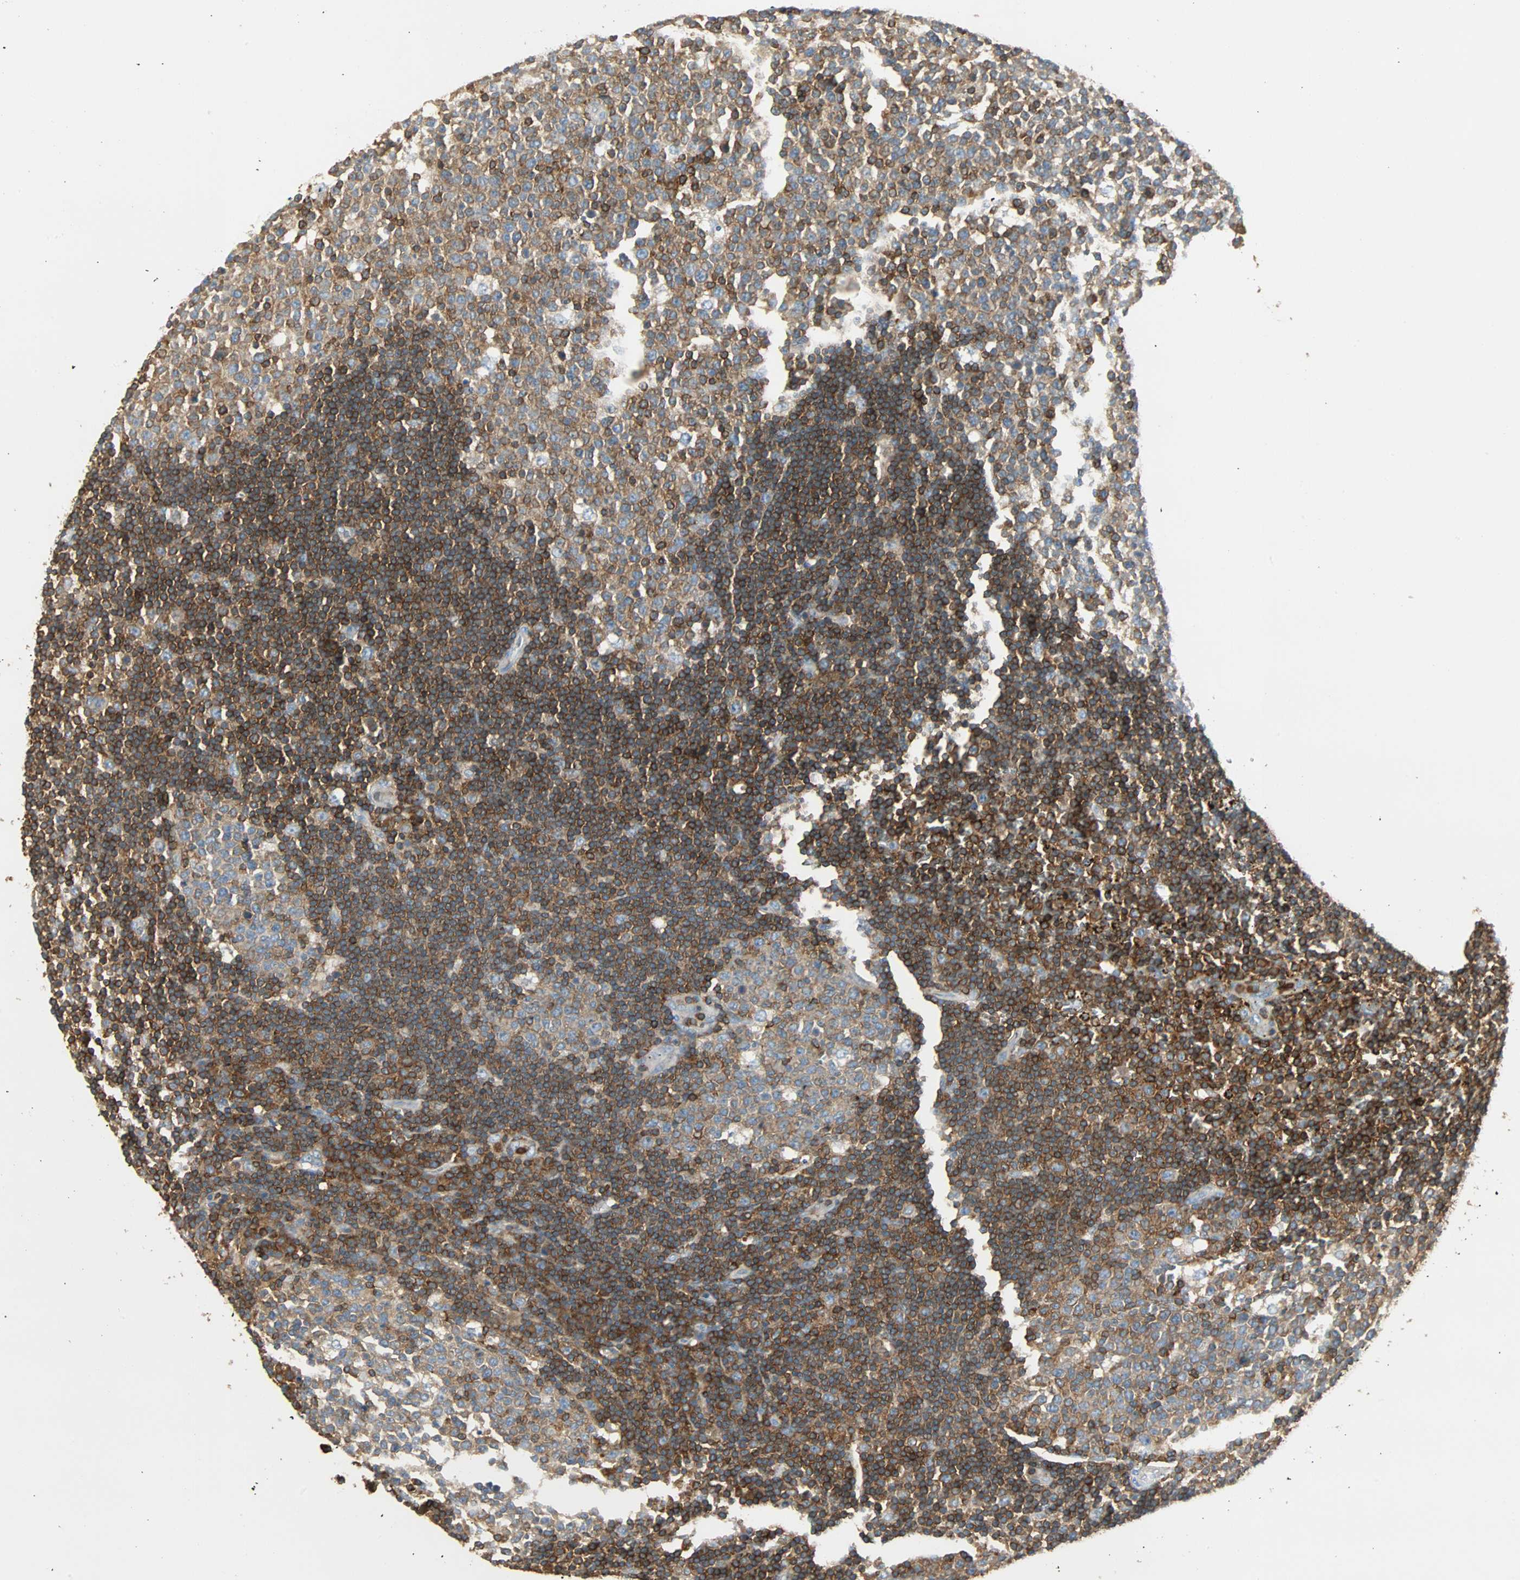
{"staining": {"intensity": "strong", "quantity": "25%-75%", "location": "cytoplasmic/membranous"}, "tissue": "lymph node", "cell_type": "Germinal center cells", "image_type": "normal", "snomed": [{"axis": "morphology", "description": "Normal tissue, NOS"}, {"axis": "topography", "description": "Lymph node"}, {"axis": "topography", "description": "Salivary gland"}], "caption": "A brown stain highlights strong cytoplasmic/membranous staining of a protein in germinal center cells of normal human lymph node. Using DAB (brown) and hematoxylin (blue) stains, captured at high magnification using brightfield microscopy.", "gene": "FMNL1", "patient": {"sex": "male", "age": 8}}